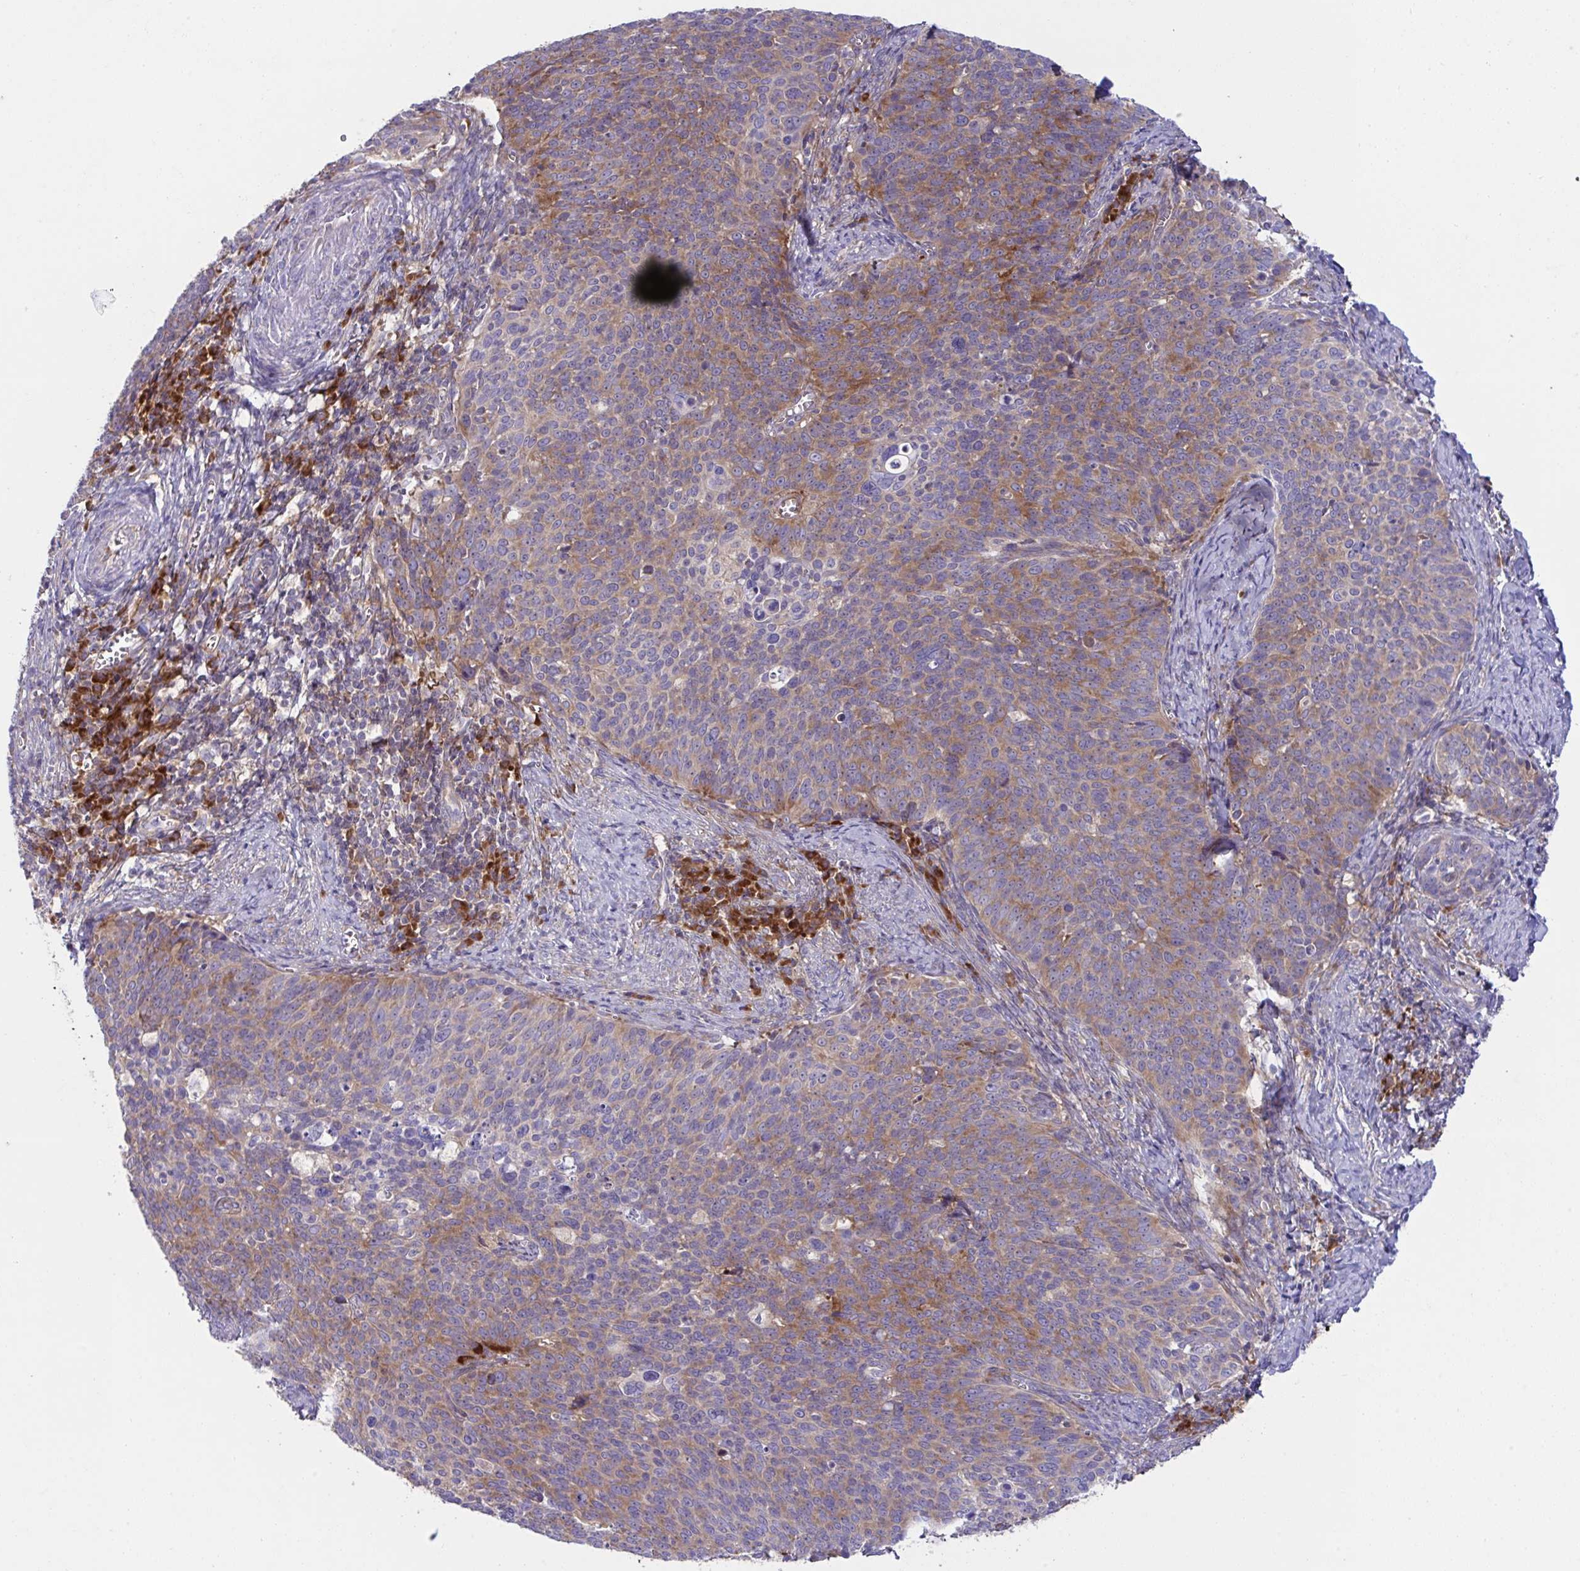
{"staining": {"intensity": "moderate", "quantity": ">75%", "location": "cytoplasmic/membranous"}, "tissue": "cervical cancer", "cell_type": "Tumor cells", "image_type": "cancer", "snomed": [{"axis": "morphology", "description": "Normal tissue, NOS"}, {"axis": "morphology", "description": "Squamous cell carcinoma, NOS"}, {"axis": "topography", "description": "Cervix"}], "caption": "Immunohistochemistry photomicrograph of human cervical cancer stained for a protein (brown), which demonstrates medium levels of moderate cytoplasmic/membranous expression in about >75% of tumor cells.", "gene": "FAU", "patient": {"sex": "female", "age": 39}}